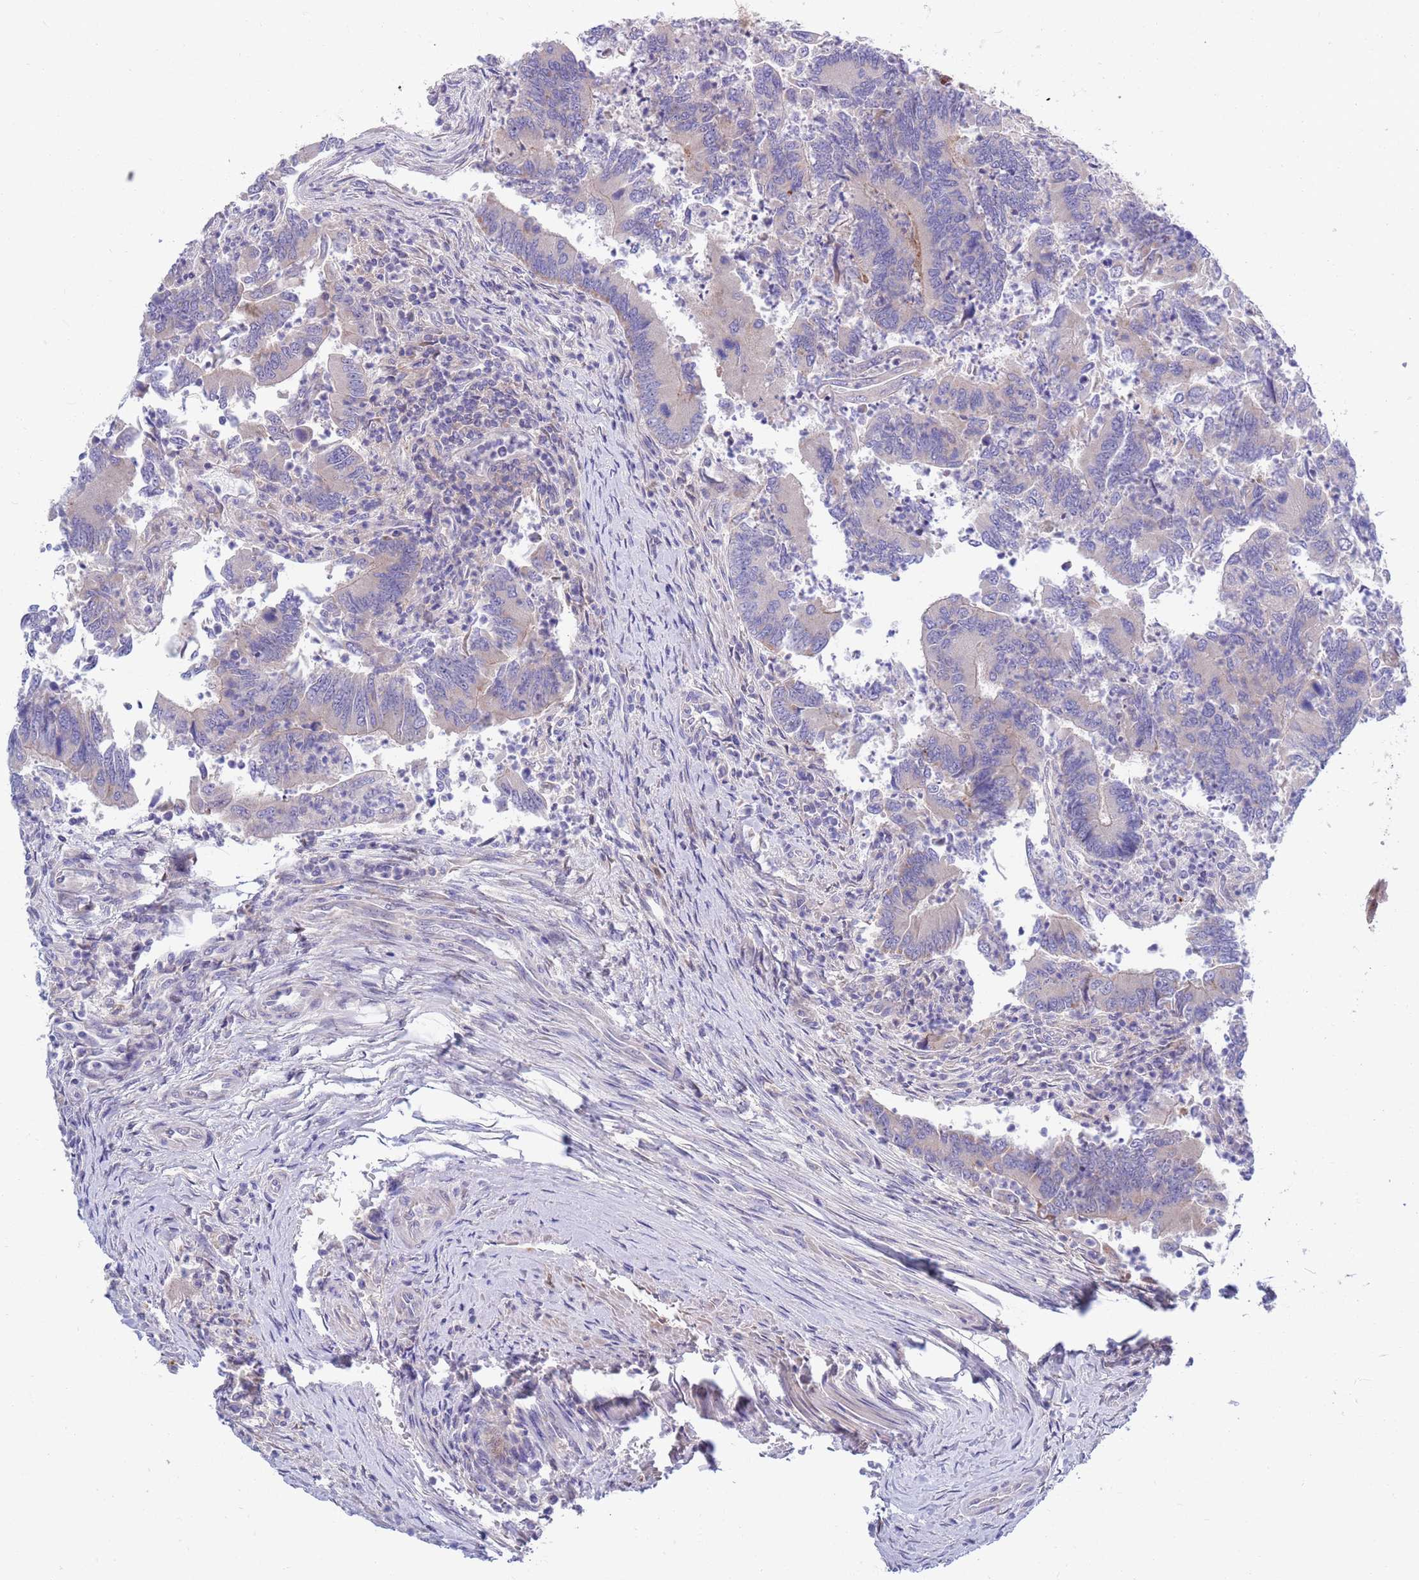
{"staining": {"intensity": "negative", "quantity": "none", "location": "none"}, "tissue": "colorectal cancer", "cell_type": "Tumor cells", "image_type": "cancer", "snomed": [{"axis": "morphology", "description": "Adenocarcinoma, NOS"}, {"axis": "topography", "description": "Colon"}], "caption": "Immunohistochemistry (IHC) of adenocarcinoma (colorectal) demonstrates no expression in tumor cells.", "gene": "KLHL29", "patient": {"sex": "female", "age": 67}}